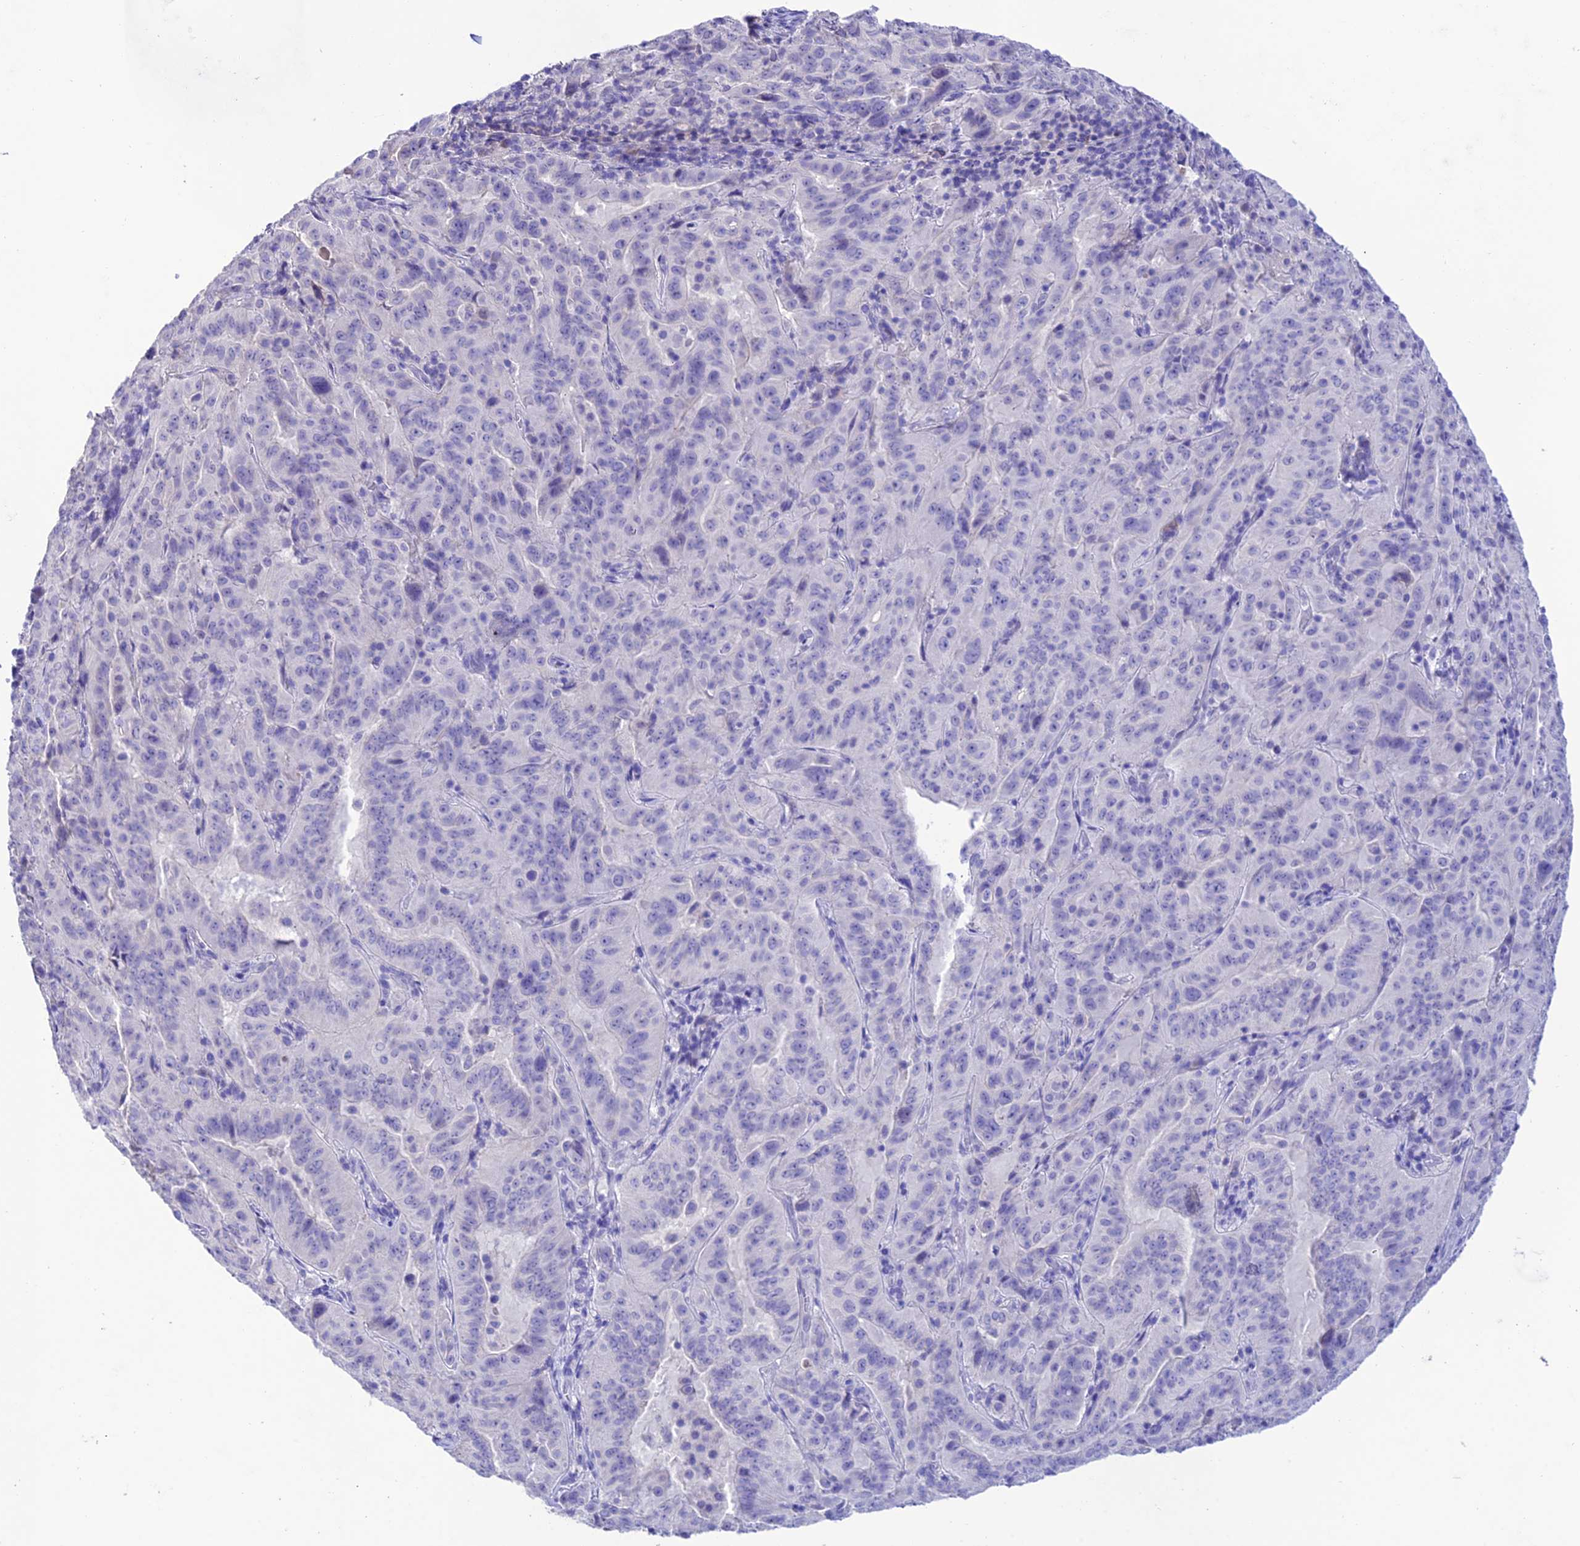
{"staining": {"intensity": "negative", "quantity": "none", "location": "none"}, "tissue": "pancreatic cancer", "cell_type": "Tumor cells", "image_type": "cancer", "snomed": [{"axis": "morphology", "description": "Adenocarcinoma, NOS"}, {"axis": "topography", "description": "Pancreas"}], "caption": "An IHC image of pancreatic cancer (adenocarcinoma) is shown. There is no staining in tumor cells of pancreatic cancer (adenocarcinoma).", "gene": "NLRP6", "patient": {"sex": "male", "age": 63}}